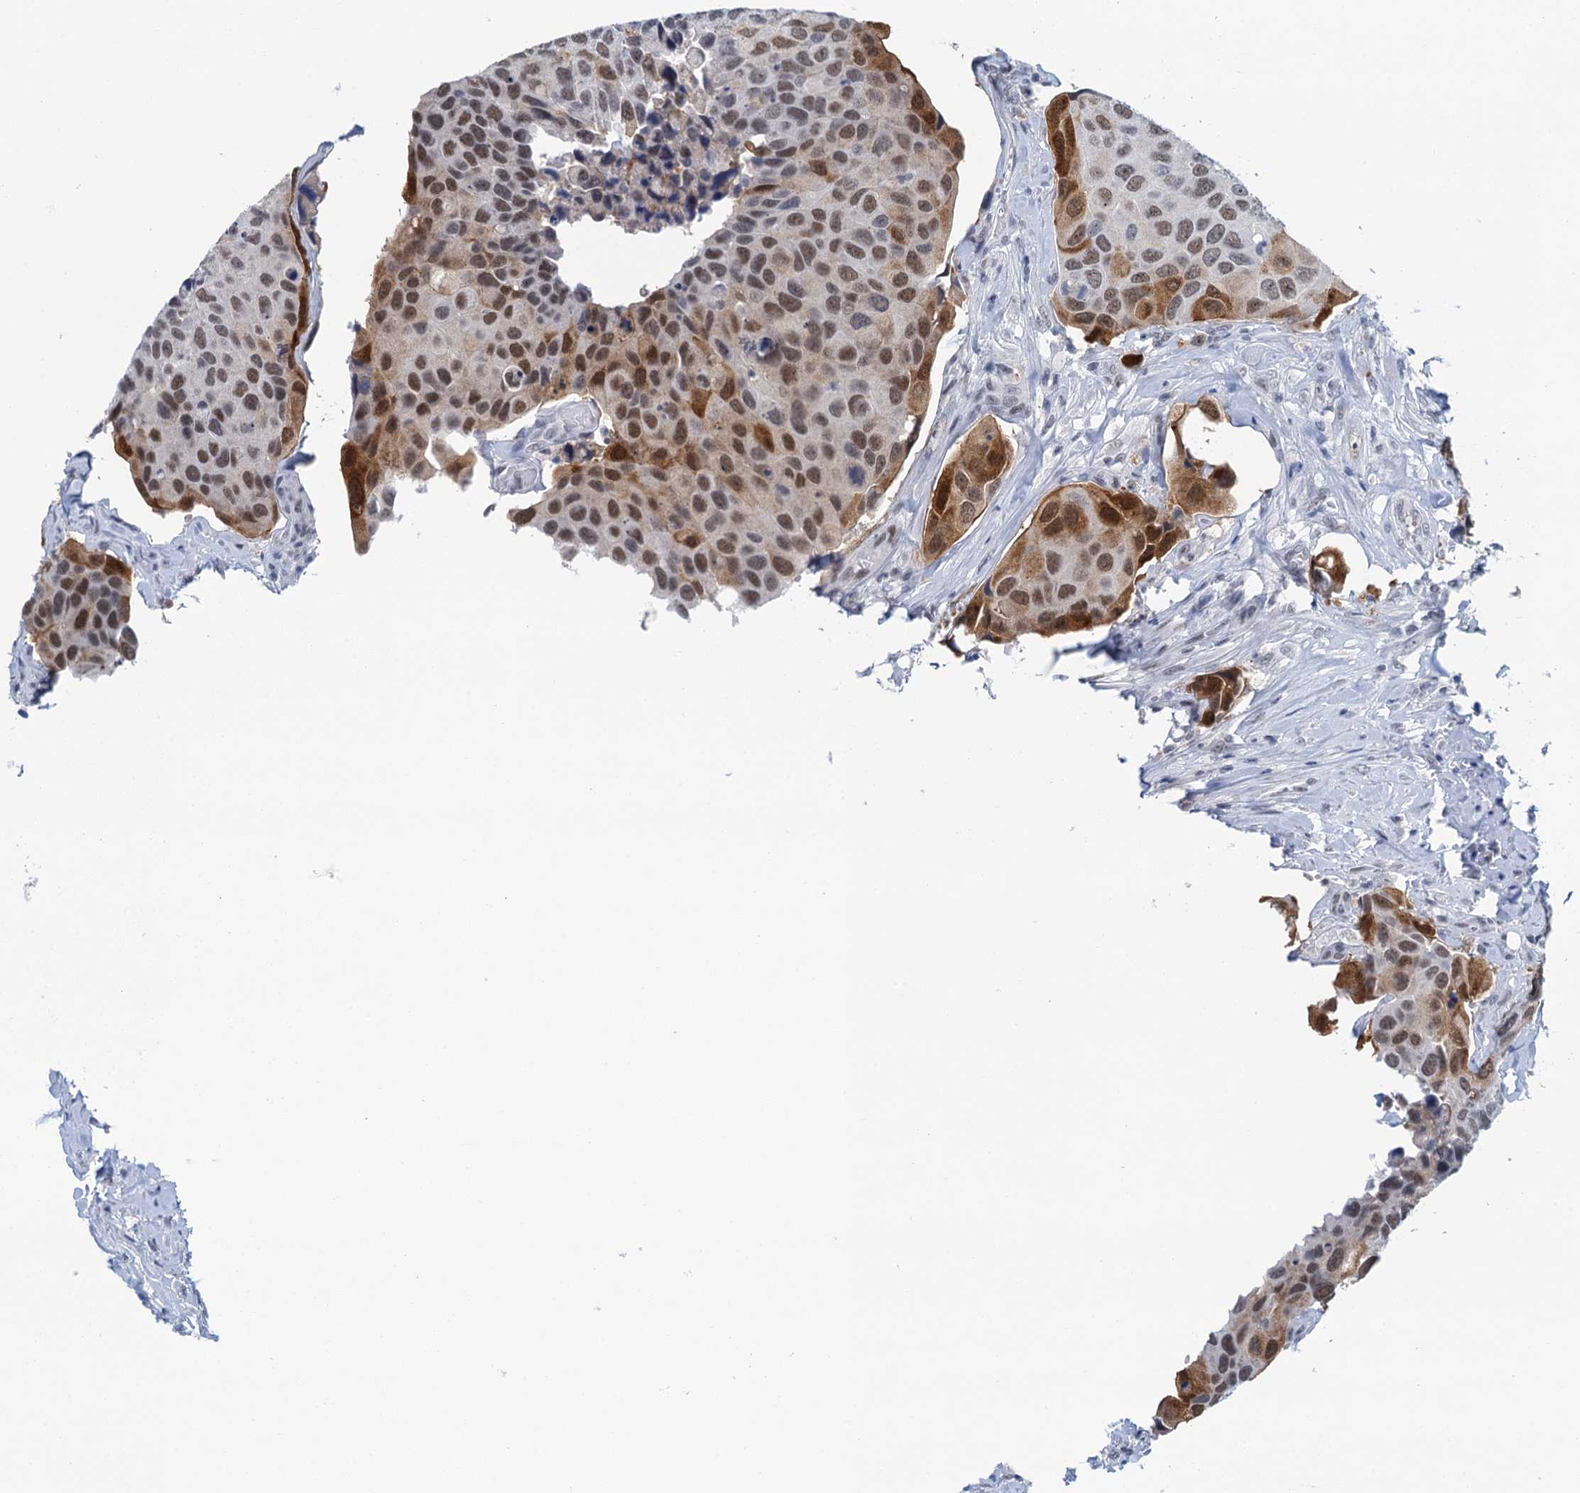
{"staining": {"intensity": "moderate", "quantity": "25%-75%", "location": "cytoplasmic/membranous,nuclear"}, "tissue": "urothelial cancer", "cell_type": "Tumor cells", "image_type": "cancer", "snomed": [{"axis": "morphology", "description": "Urothelial carcinoma, High grade"}, {"axis": "topography", "description": "Urinary bladder"}], "caption": "Urothelial cancer stained with a protein marker demonstrates moderate staining in tumor cells.", "gene": "EPS8L1", "patient": {"sex": "male", "age": 74}}